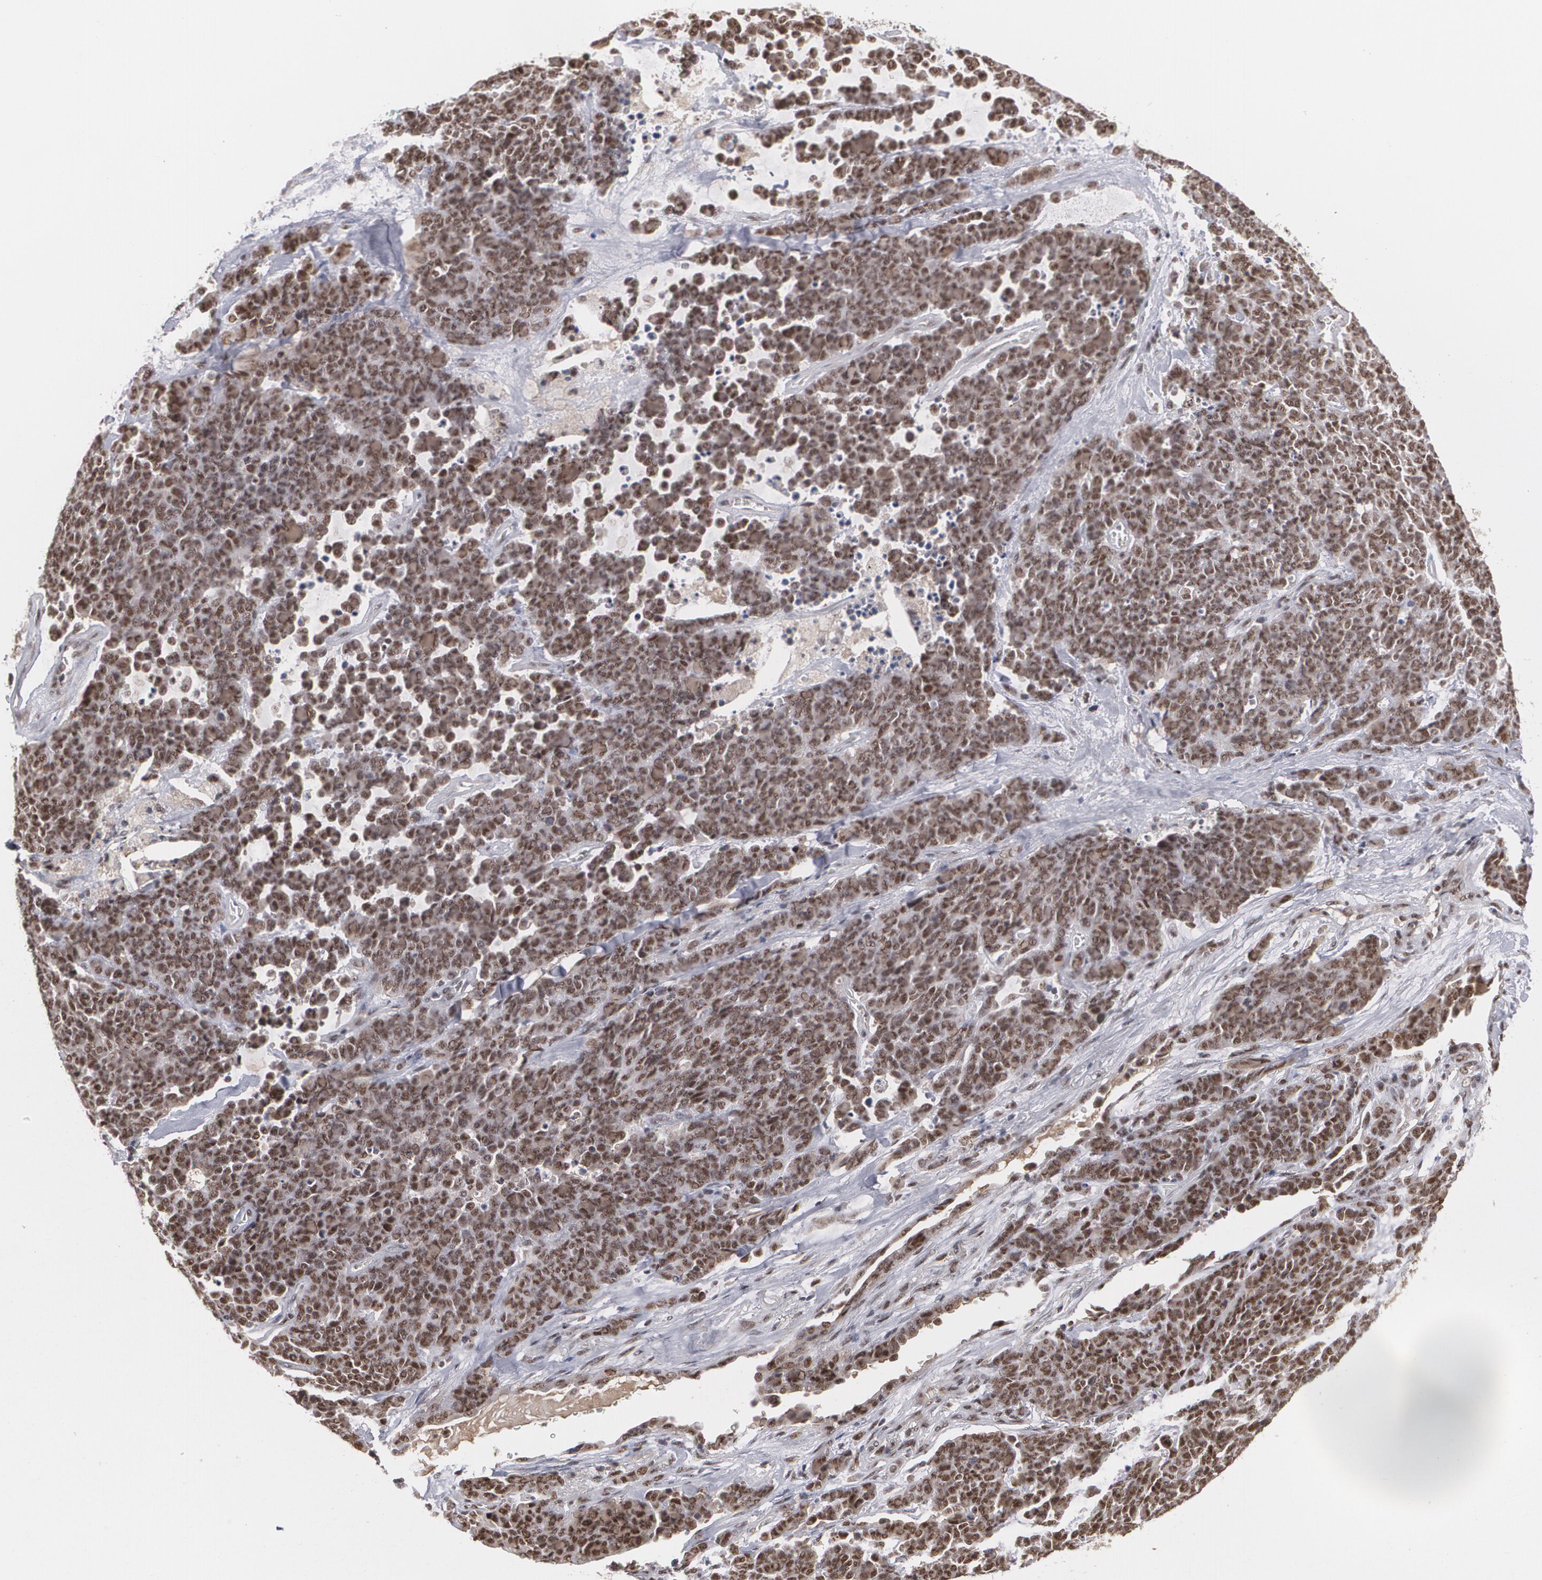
{"staining": {"intensity": "moderate", "quantity": ">75%", "location": "nuclear"}, "tissue": "lung cancer", "cell_type": "Tumor cells", "image_type": "cancer", "snomed": [{"axis": "morphology", "description": "Neoplasm, malignant, NOS"}, {"axis": "topography", "description": "Lung"}], "caption": "This image displays IHC staining of lung neoplasm (malignant), with medium moderate nuclear positivity in about >75% of tumor cells.", "gene": "ZNF234", "patient": {"sex": "female", "age": 58}}